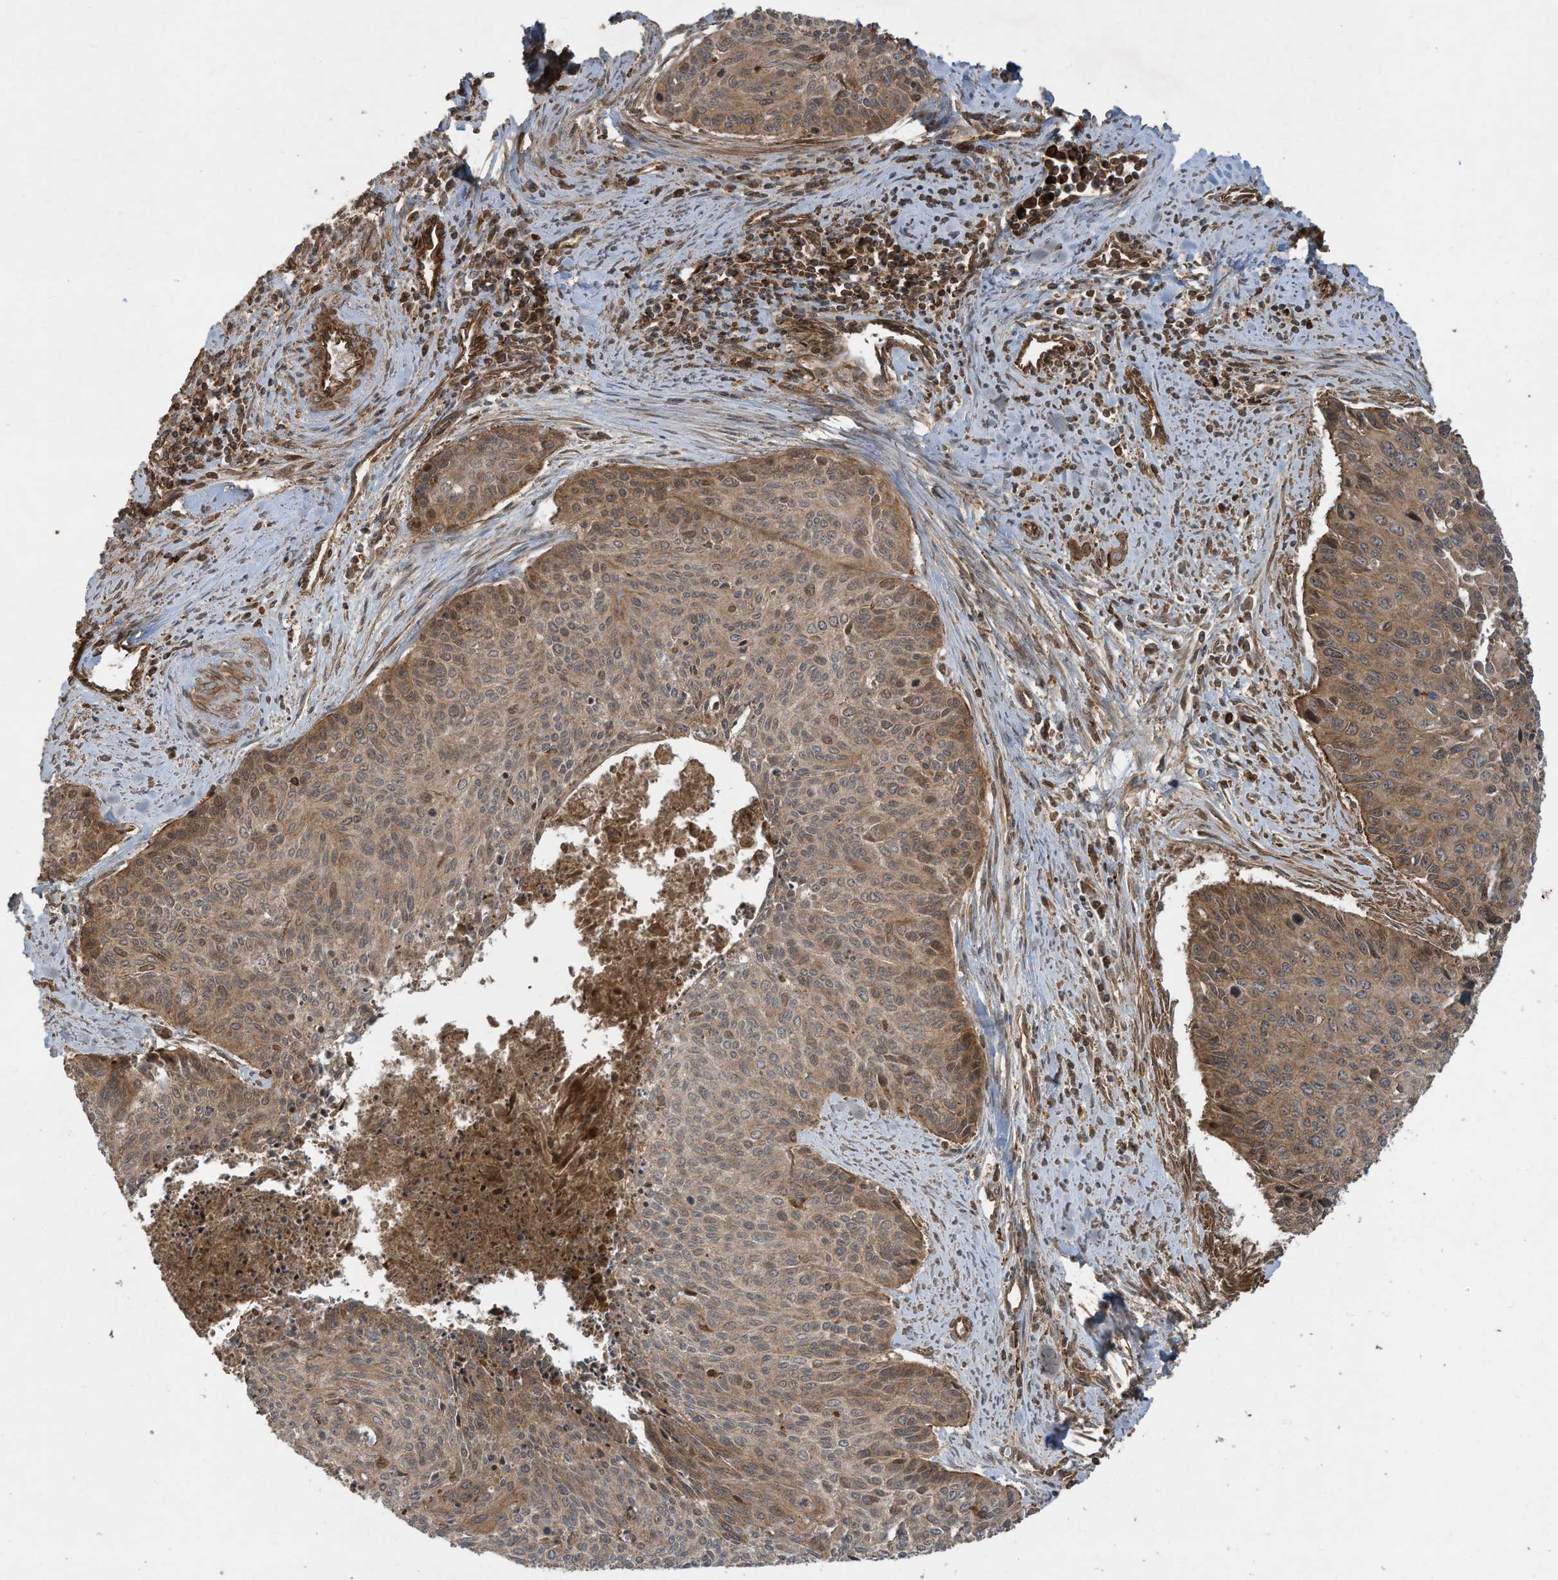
{"staining": {"intensity": "moderate", "quantity": ">75%", "location": "cytoplasmic/membranous"}, "tissue": "cervical cancer", "cell_type": "Tumor cells", "image_type": "cancer", "snomed": [{"axis": "morphology", "description": "Squamous cell carcinoma, NOS"}, {"axis": "topography", "description": "Cervix"}], "caption": "Immunohistochemical staining of human squamous cell carcinoma (cervical) shows medium levels of moderate cytoplasmic/membranous protein staining in approximately >75% of tumor cells.", "gene": "DDIT4", "patient": {"sex": "female", "age": 55}}